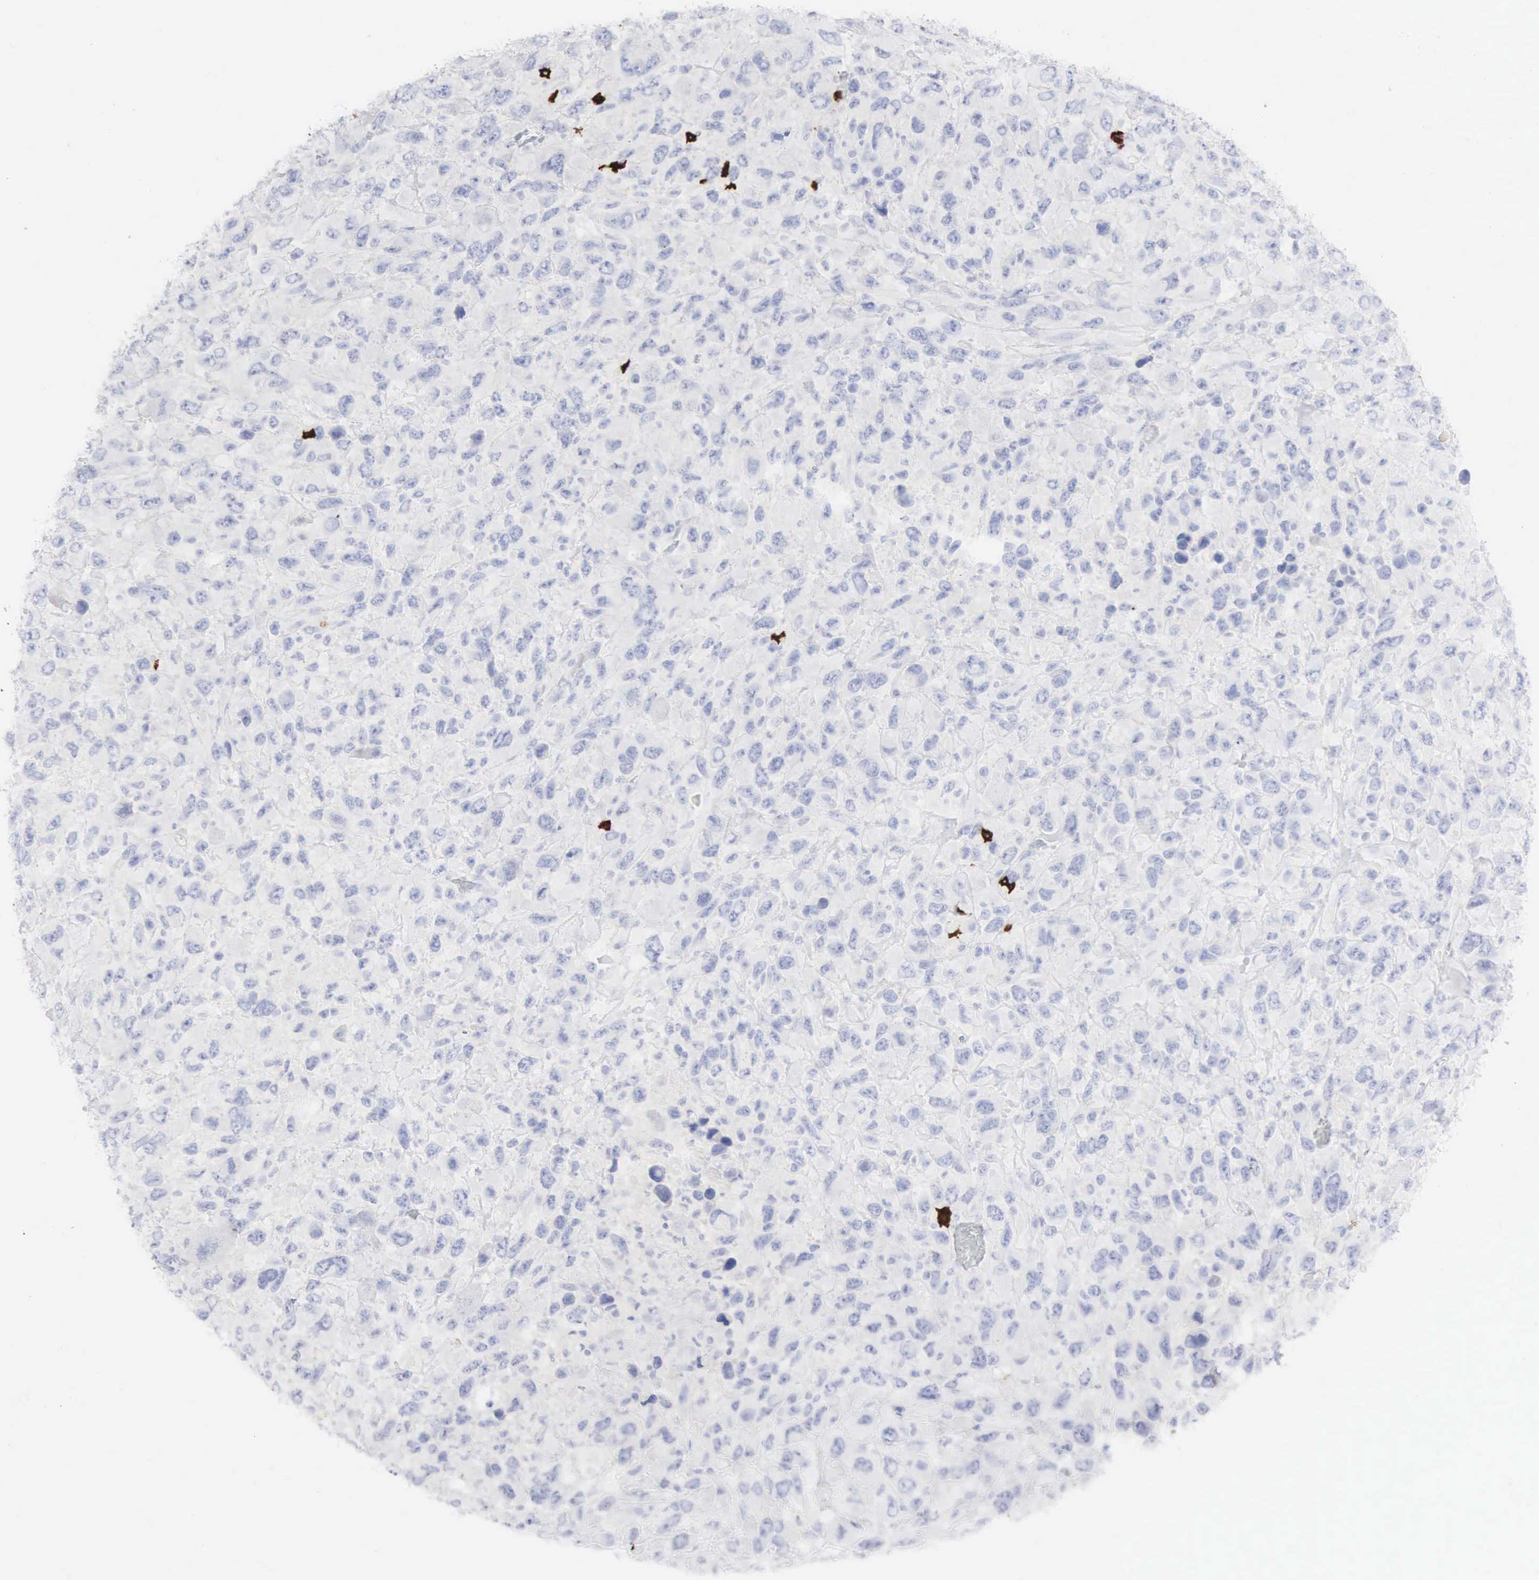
{"staining": {"intensity": "negative", "quantity": "none", "location": "none"}, "tissue": "renal cancer", "cell_type": "Tumor cells", "image_type": "cancer", "snomed": [{"axis": "morphology", "description": "Adenocarcinoma, NOS"}, {"axis": "topography", "description": "Kidney"}], "caption": "The image exhibits no significant positivity in tumor cells of renal adenocarcinoma.", "gene": "CD8A", "patient": {"sex": "male", "age": 79}}